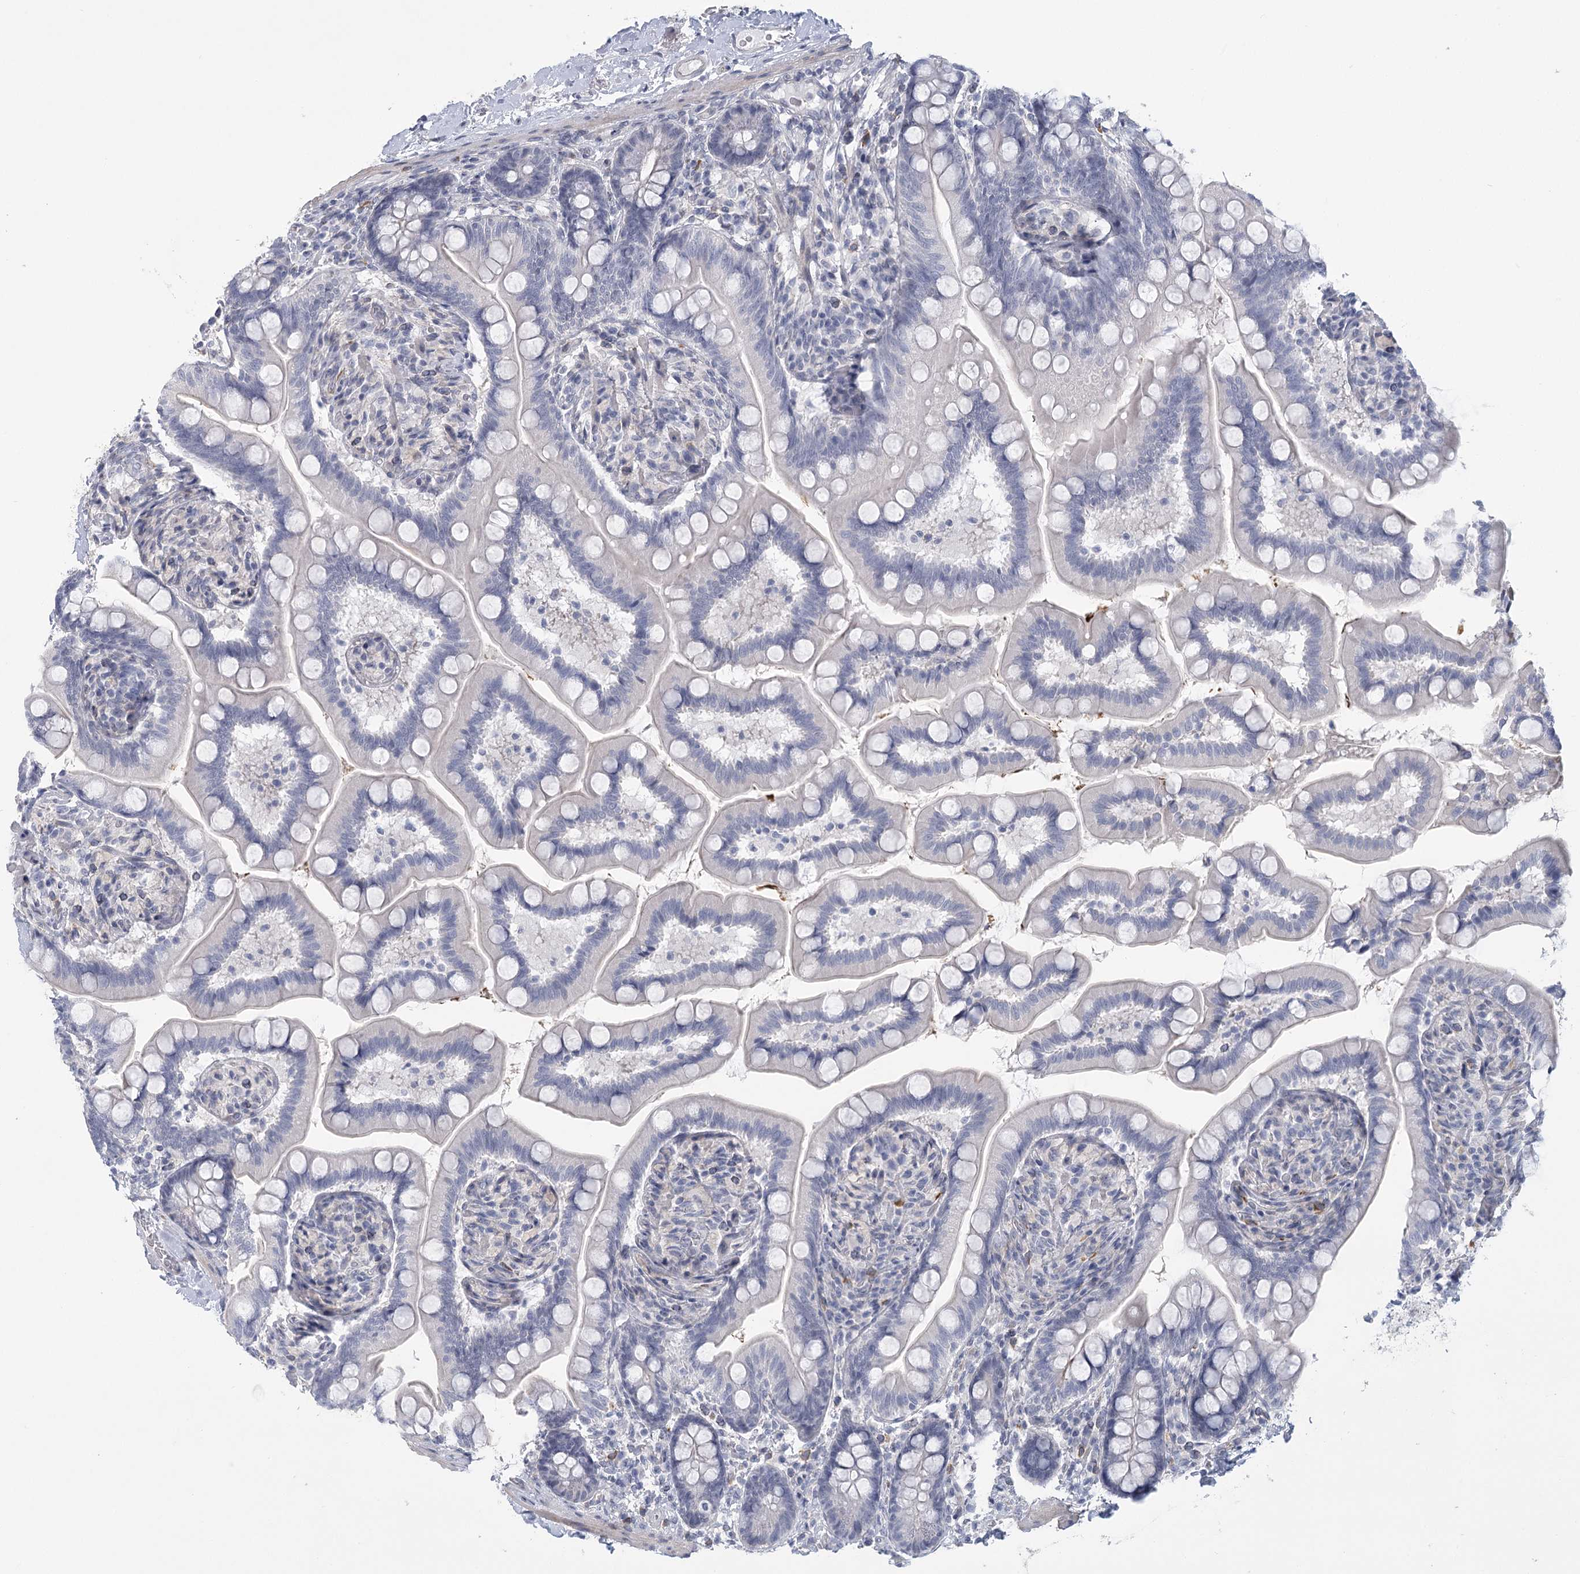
{"staining": {"intensity": "negative", "quantity": "none", "location": "none"}, "tissue": "small intestine", "cell_type": "Glandular cells", "image_type": "normal", "snomed": [{"axis": "morphology", "description": "Normal tissue, NOS"}, {"axis": "topography", "description": "Small intestine"}], "caption": "DAB (3,3'-diaminobenzidine) immunohistochemical staining of benign small intestine demonstrates no significant expression in glandular cells.", "gene": "FAM76B", "patient": {"sex": "female", "age": 64}}